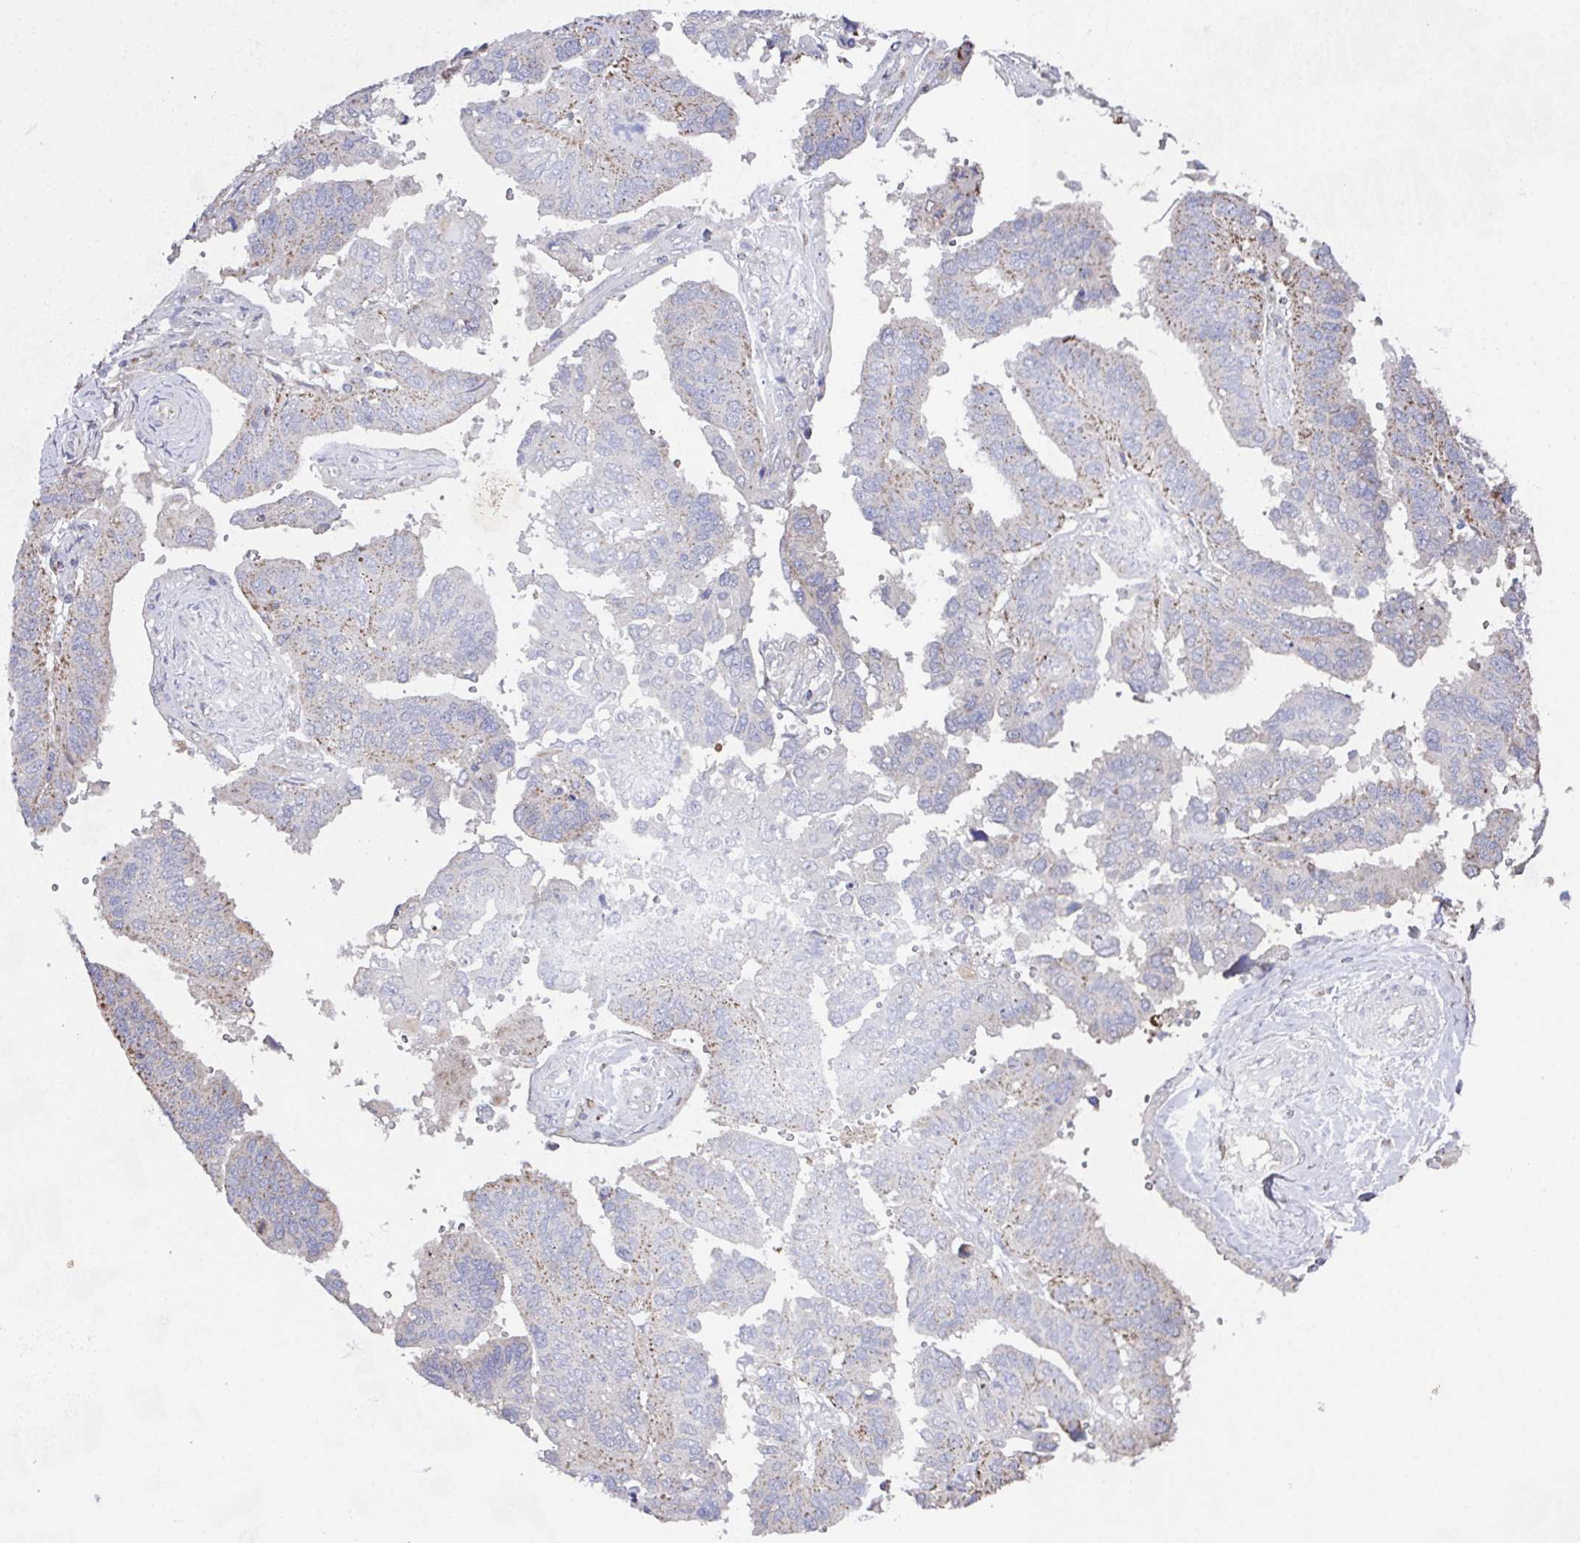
{"staining": {"intensity": "weak", "quantity": "<25%", "location": "cytoplasmic/membranous"}, "tissue": "ovarian cancer", "cell_type": "Tumor cells", "image_type": "cancer", "snomed": [{"axis": "morphology", "description": "Cystadenocarcinoma, serous, NOS"}, {"axis": "topography", "description": "Ovary"}], "caption": "A high-resolution photomicrograph shows immunohistochemistry staining of serous cystadenocarcinoma (ovarian), which shows no significant positivity in tumor cells.", "gene": "MT-ND3", "patient": {"sex": "female", "age": 79}}